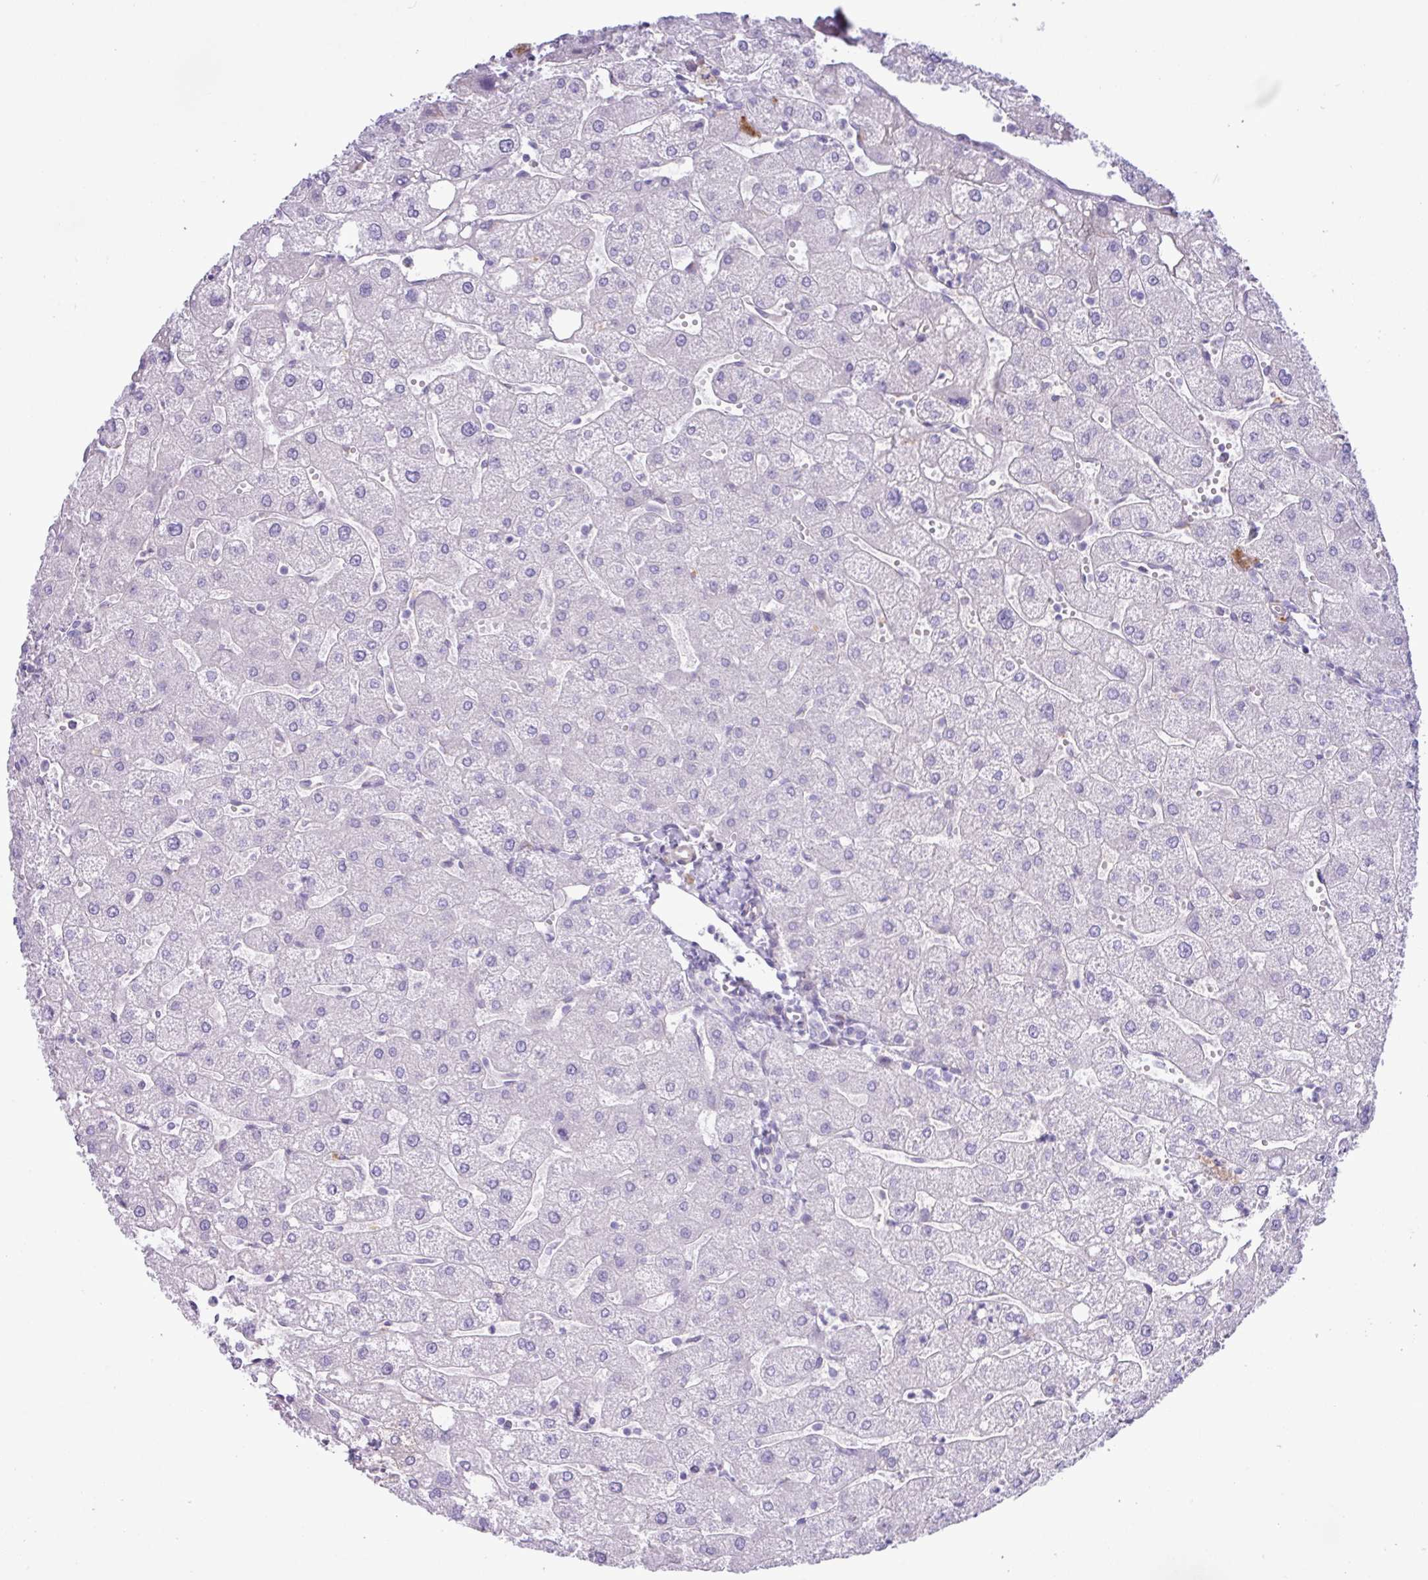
{"staining": {"intensity": "negative", "quantity": "none", "location": "none"}, "tissue": "liver", "cell_type": "Cholangiocytes", "image_type": "normal", "snomed": [{"axis": "morphology", "description": "Normal tissue, NOS"}, {"axis": "topography", "description": "Liver"}], "caption": "DAB immunohistochemical staining of normal liver reveals no significant positivity in cholangiocytes.", "gene": "SPINK8", "patient": {"sex": "male", "age": 67}}